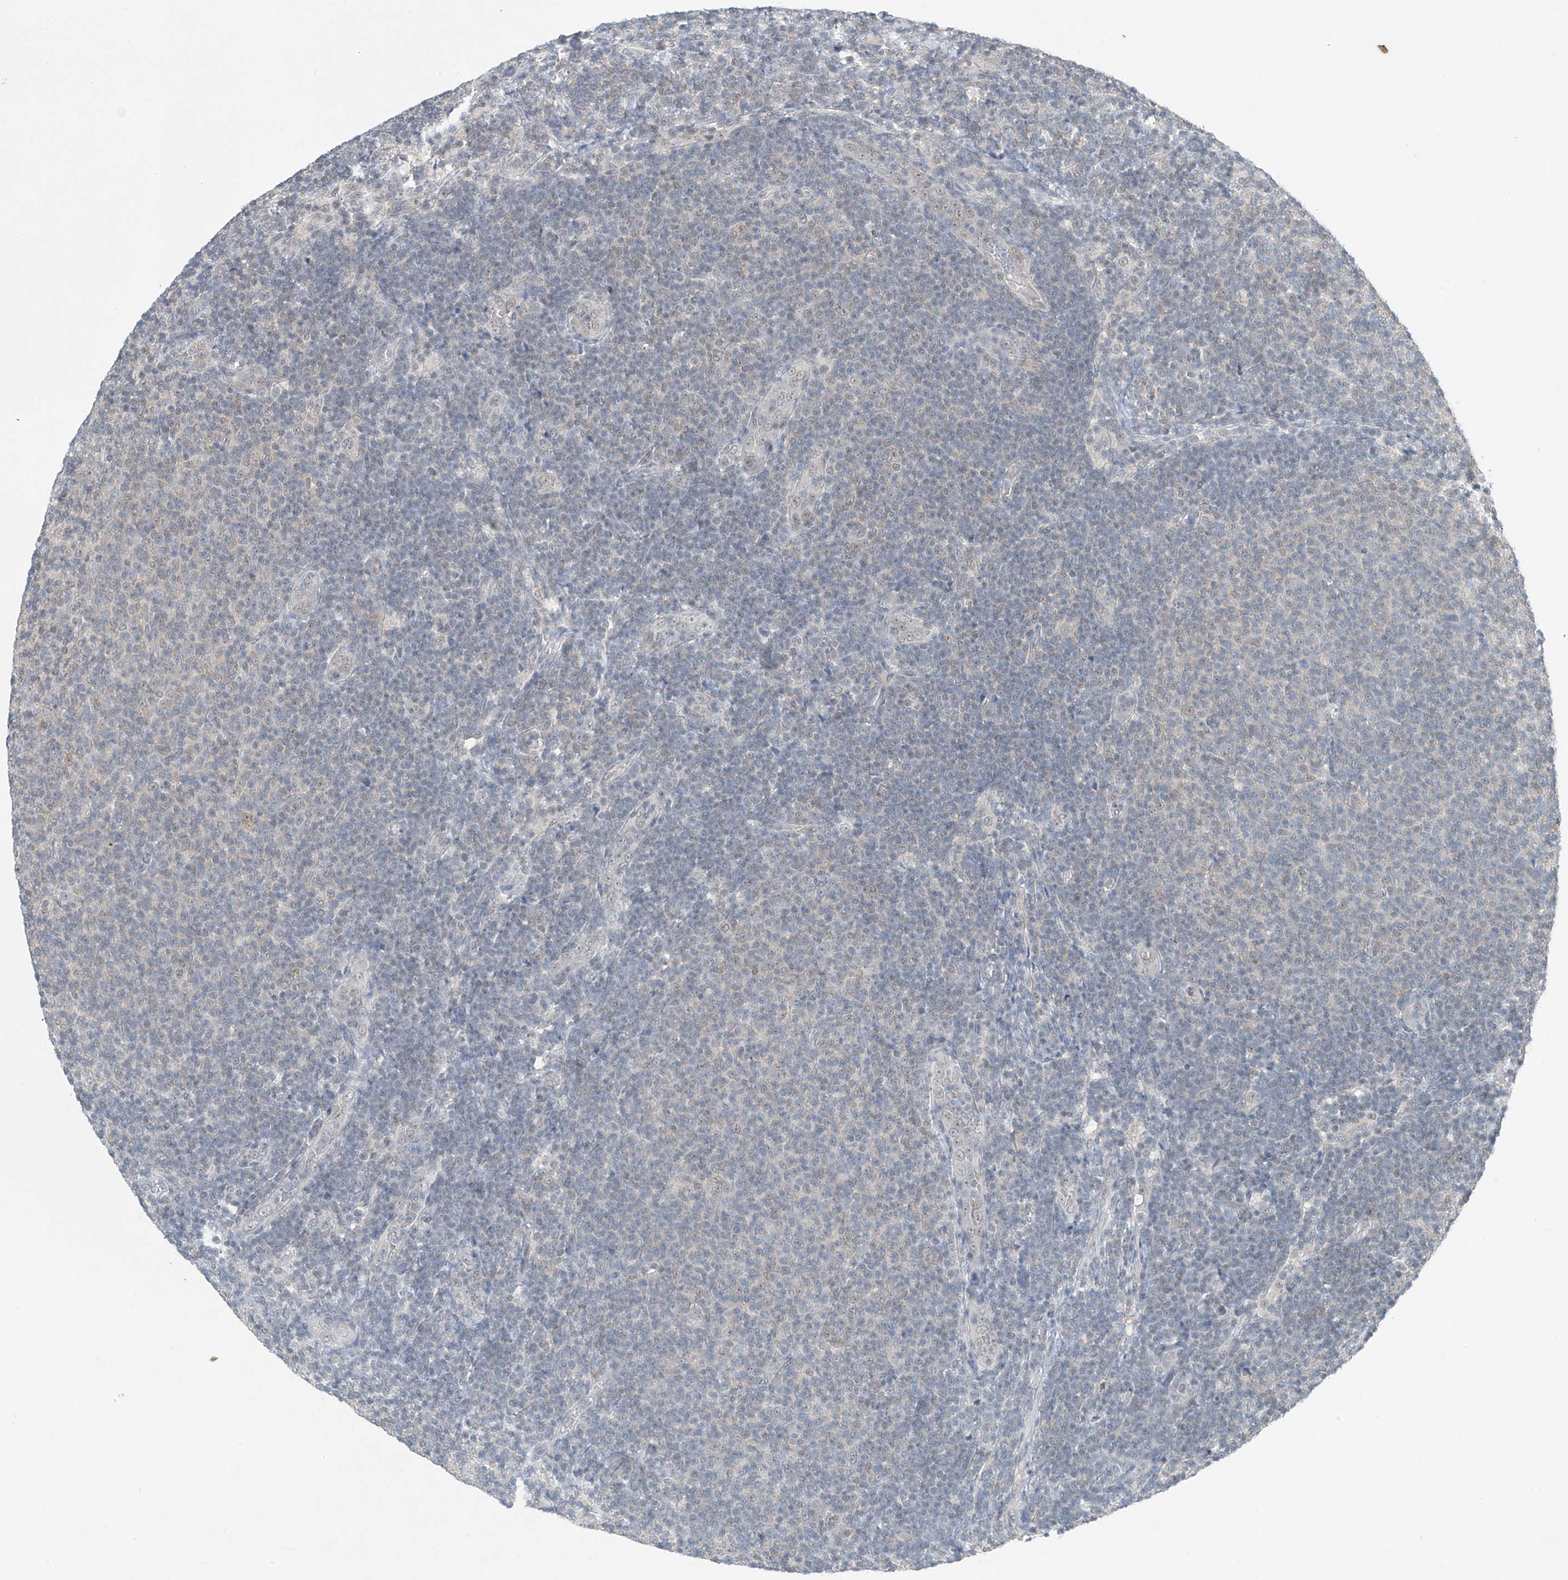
{"staining": {"intensity": "negative", "quantity": "none", "location": "none"}, "tissue": "lymphoma", "cell_type": "Tumor cells", "image_type": "cancer", "snomed": [{"axis": "morphology", "description": "Malignant lymphoma, non-Hodgkin's type, Low grade"}, {"axis": "topography", "description": "Lymph node"}], "caption": "A micrograph of lymphoma stained for a protein displays no brown staining in tumor cells.", "gene": "TAF8", "patient": {"sex": "male", "age": 66}}